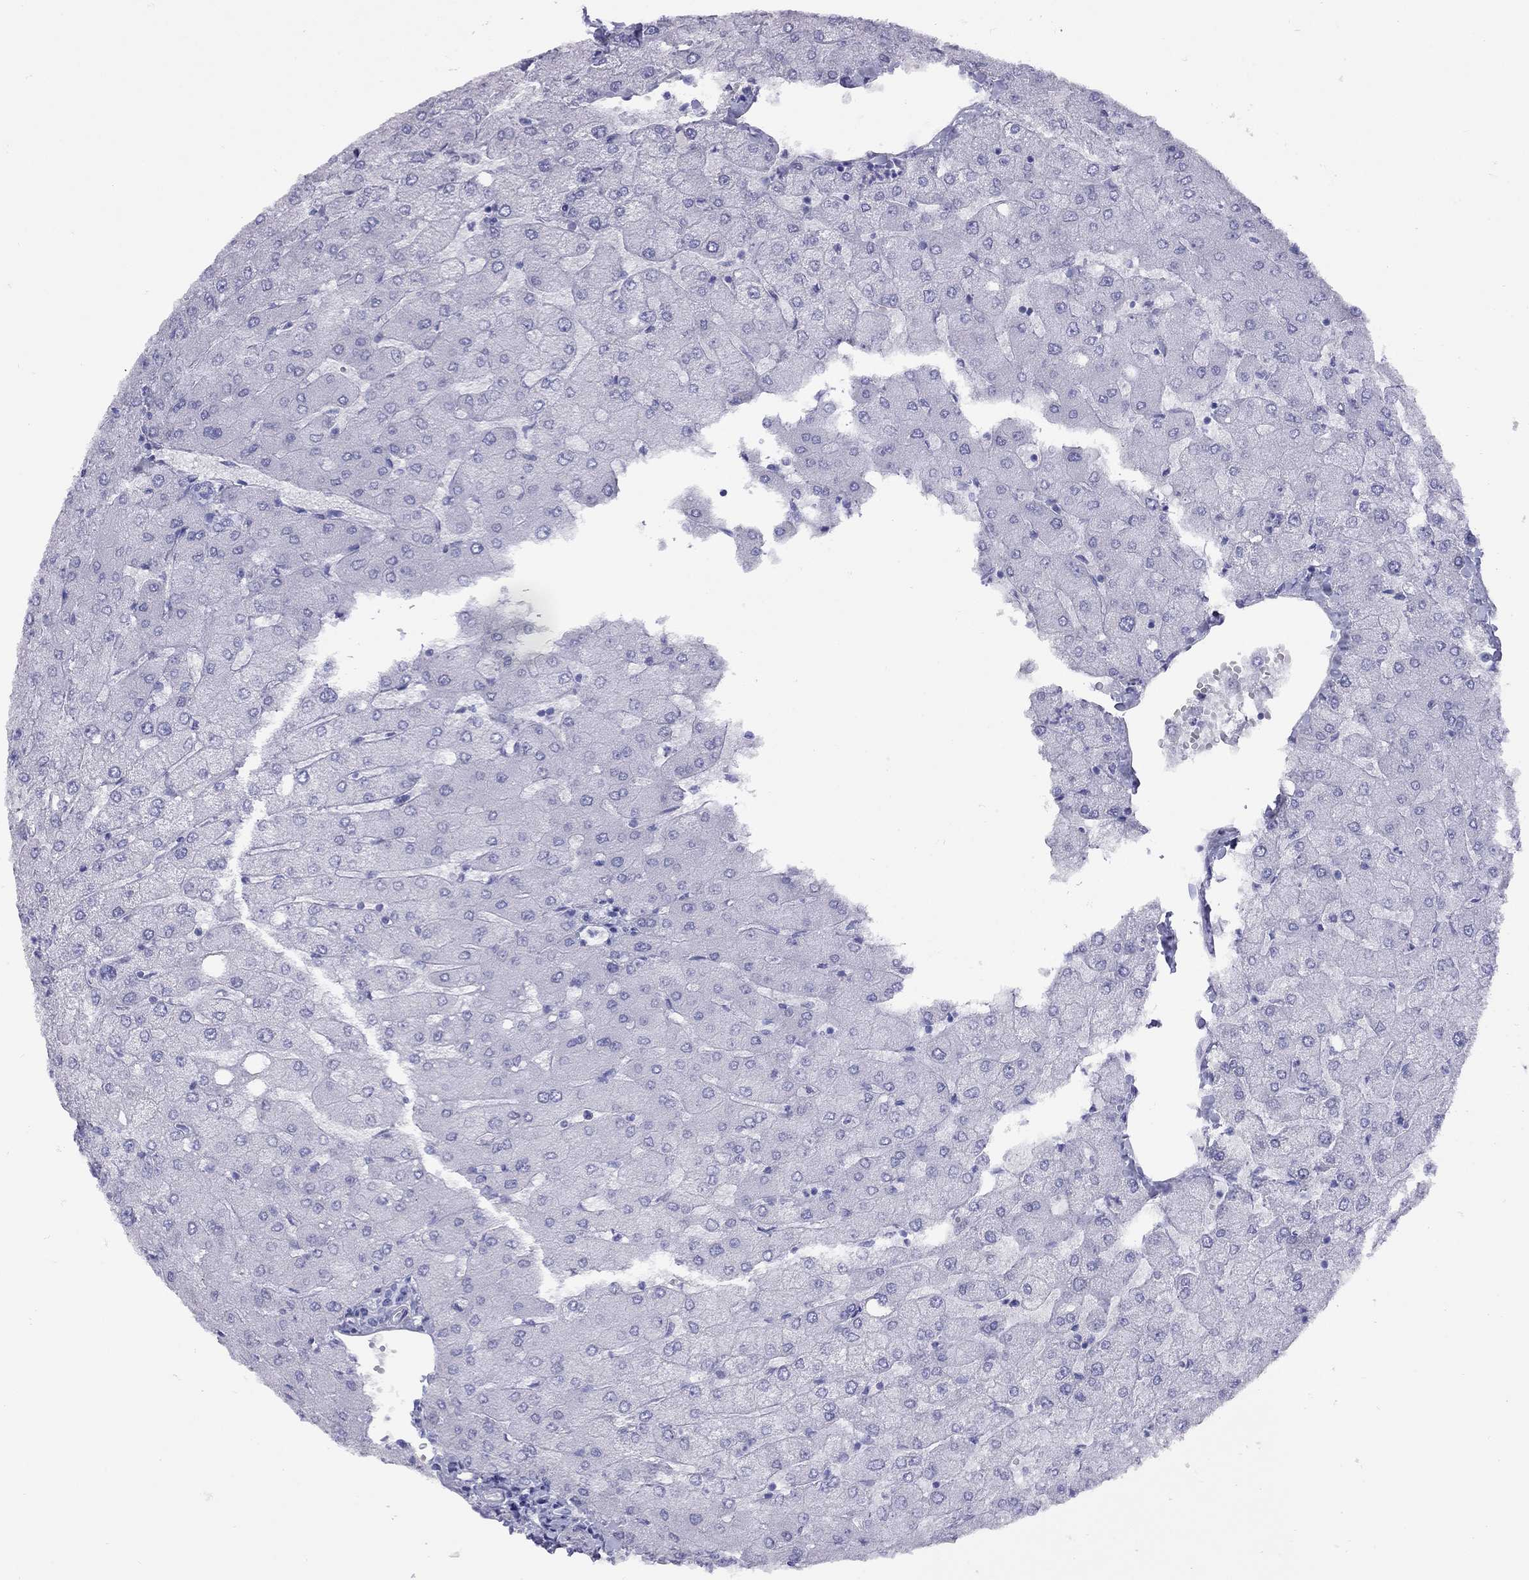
{"staining": {"intensity": "negative", "quantity": "none", "location": "none"}, "tissue": "liver", "cell_type": "Cholangiocytes", "image_type": "normal", "snomed": [{"axis": "morphology", "description": "Normal tissue, NOS"}, {"axis": "topography", "description": "Liver"}], "caption": "Immunohistochemistry micrograph of normal liver: human liver stained with DAB (3,3'-diaminobenzidine) reveals no significant protein expression in cholangiocytes.", "gene": "GRIA2", "patient": {"sex": "female", "age": 54}}